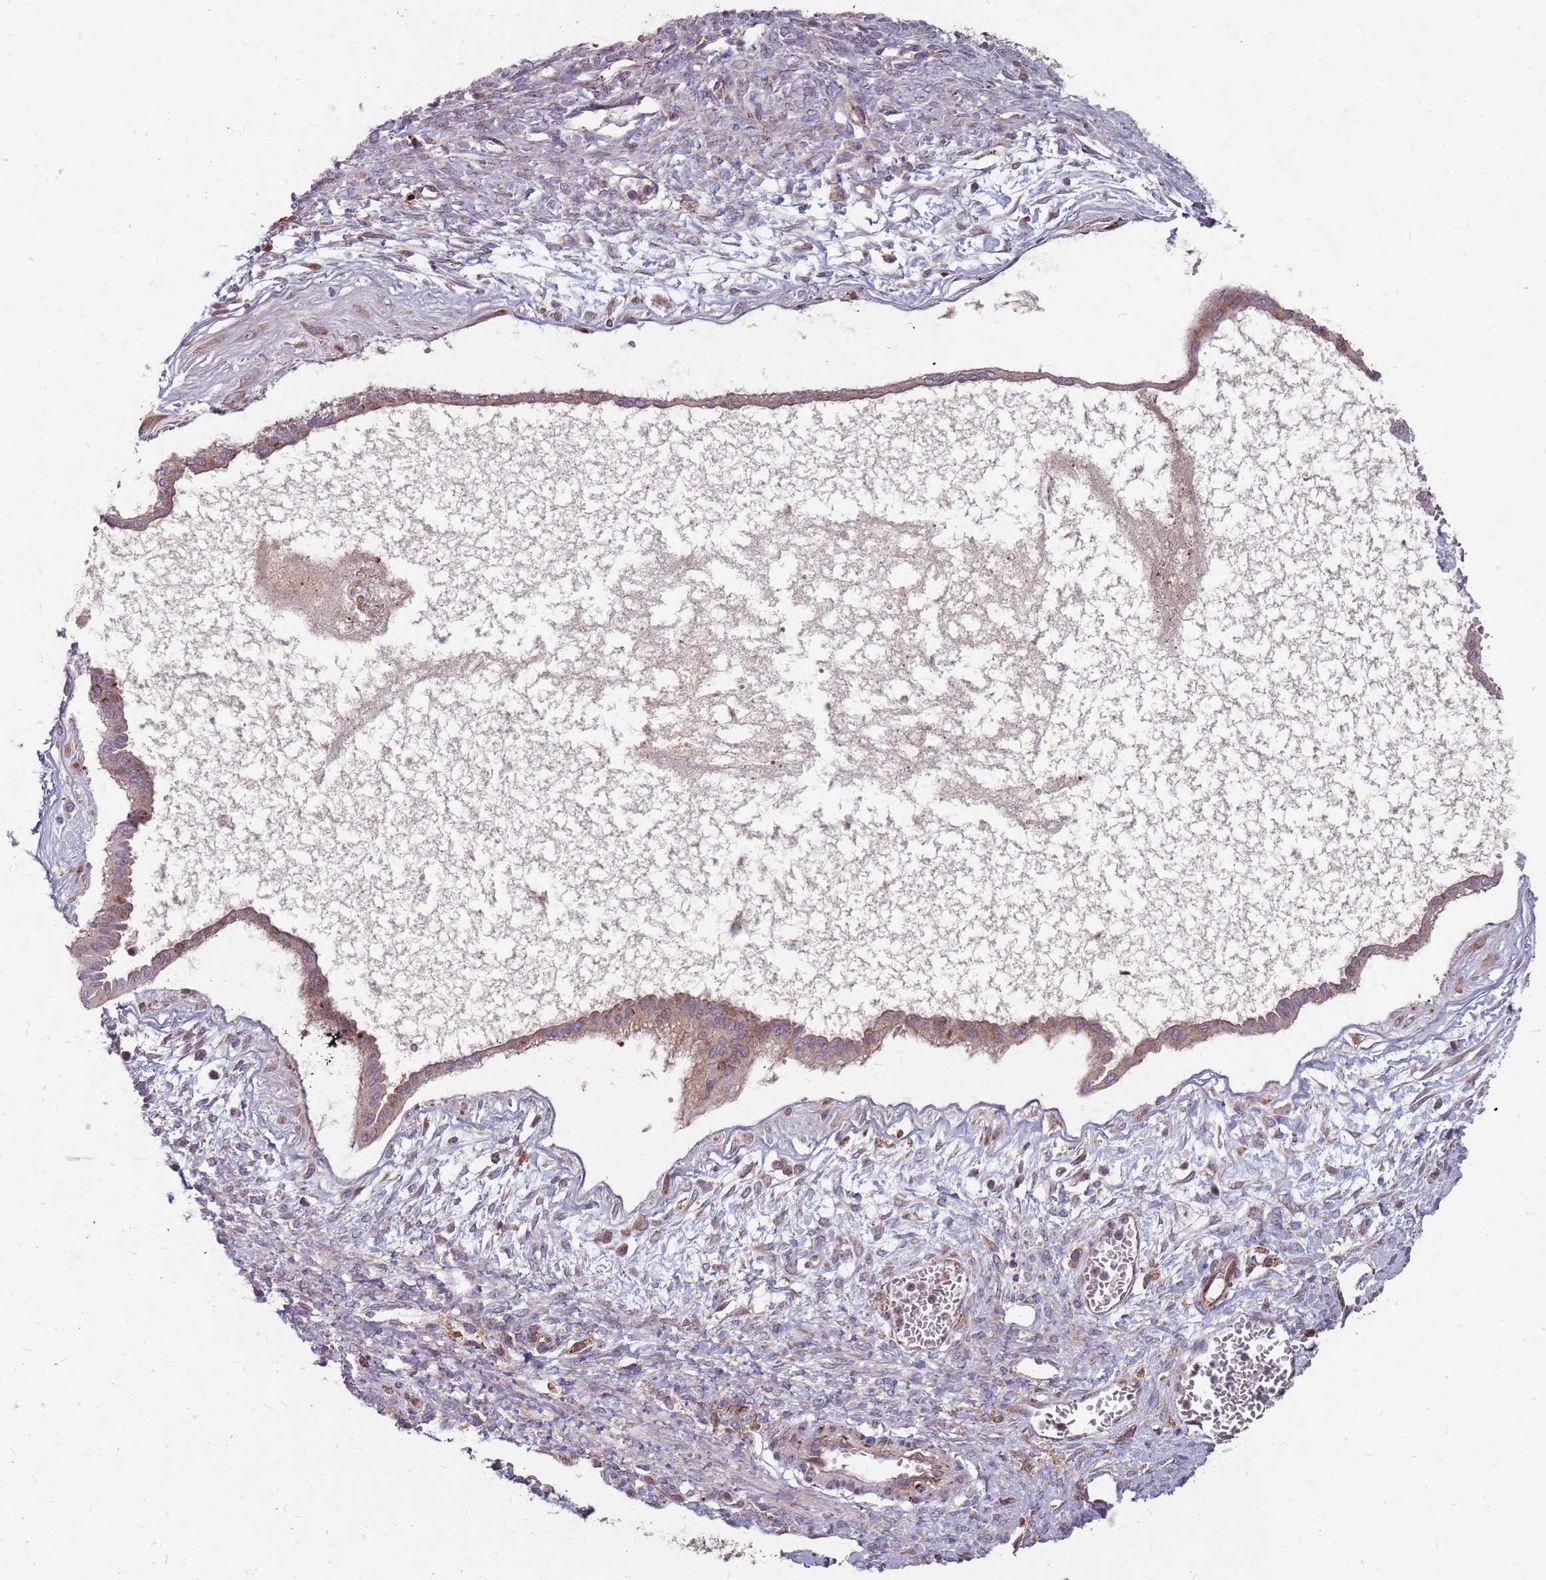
{"staining": {"intensity": "moderate", "quantity": "25%-75%", "location": "cytoplasmic/membranous"}, "tissue": "ovarian cancer", "cell_type": "Tumor cells", "image_type": "cancer", "snomed": [{"axis": "morphology", "description": "Cystadenocarcinoma, mucinous, NOS"}, {"axis": "topography", "description": "Ovary"}], "caption": "Mucinous cystadenocarcinoma (ovarian) stained with a protein marker shows moderate staining in tumor cells.", "gene": "NME4", "patient": {"sex": "female", "age": 73}}